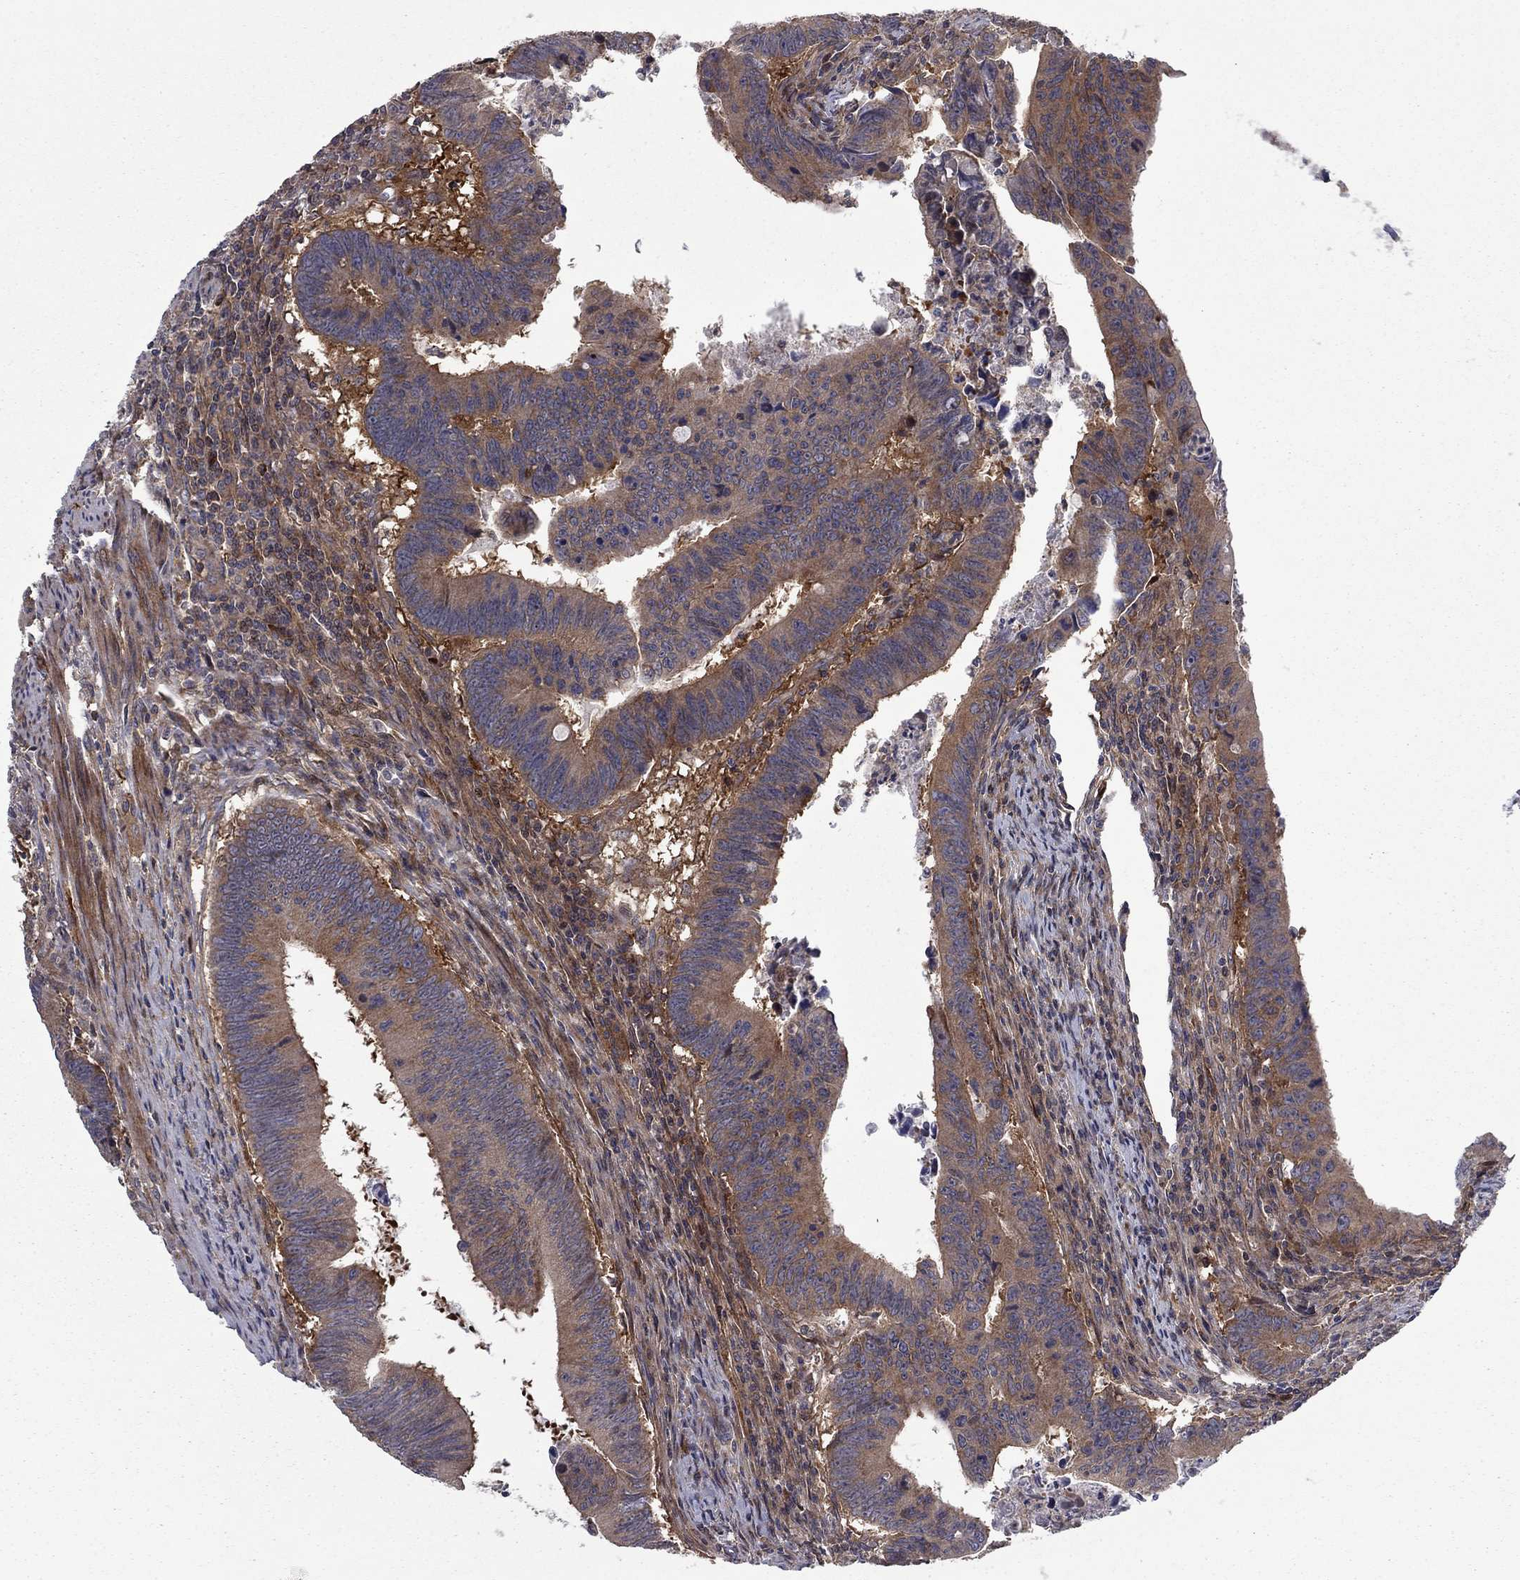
{"staining": {"intensity": "moderate", "quantity": ">75%", "location": "cytoplasmic/membranous"}, "tissue": "colorectal cancer", "cell_type": "Tumor cells", "image_type": "cancer", "snomed": [{"axis": "morphology", "description": "Adenocarcinoma, NOS"}, {"axis": "topography", "description": "Colon"}], "caption": "A micrograph of human adenocarcinoma (colorectal) stained for a protein reveals moderate cytoplasmic/membranous brown staining in tumor cells. The staining was performed using DAB to visualize the protein expression in brown, while the nuclei were stained in blue with hematoxylin (Magnification: 20x).", "gene": "HDAC4", "patient": {"sex": "female", "age": 87}}